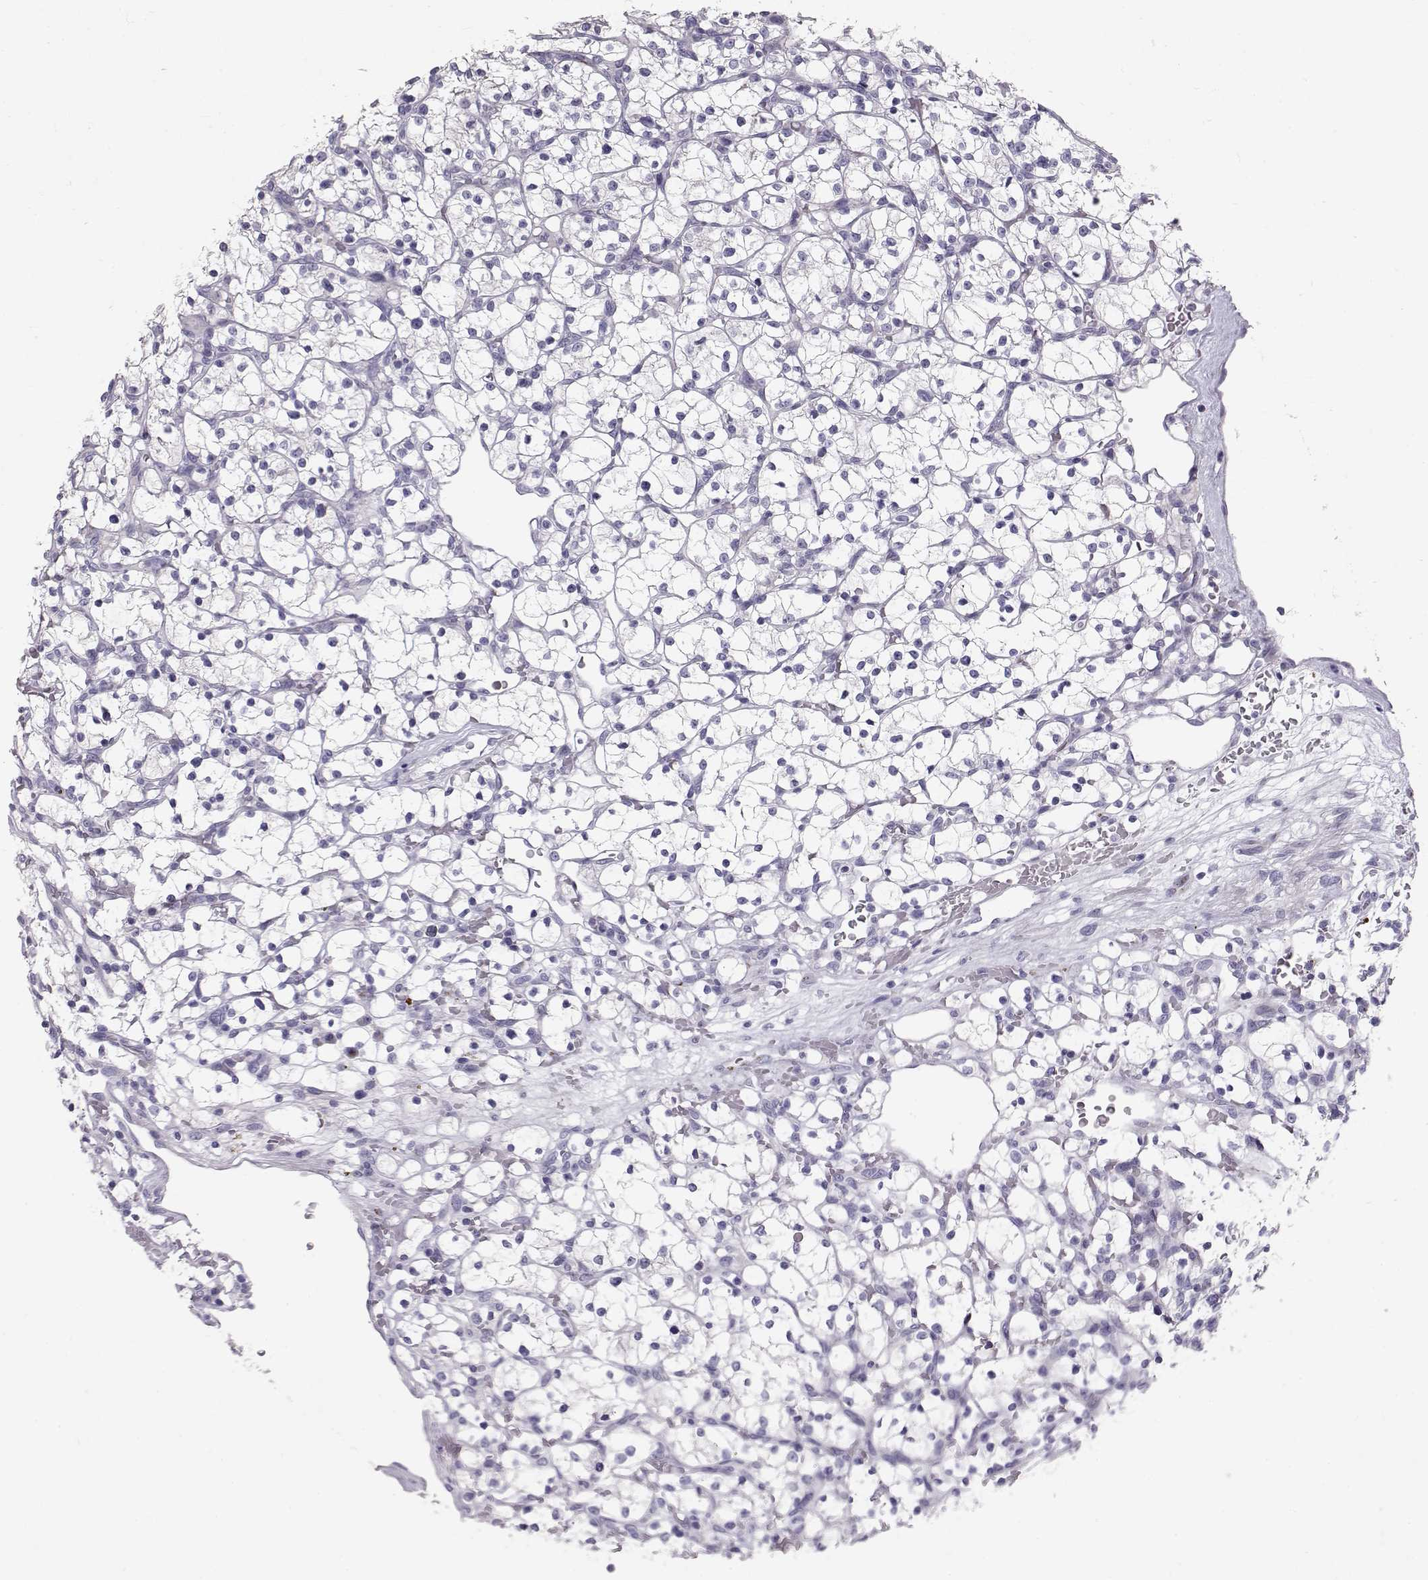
{"staining": {"intensity": "negative", "quantity": "none", "location": "none"}, "tissue": "renal cancer", "cell_type": "Tumor cells", "image_type": "cancer", "snomed": [{"axis": "morphology", "description": "Adenocarcinoma, NOS"}, {"axis": "topography", "description": "Kidney"}], "caption": "An IHC image of renal adenocarcinoma is shown. There is no staining in tumor cells of renal adenocarcinoma.", "gene": "RD3", "patient": {"sex": "female", "age": 64}}